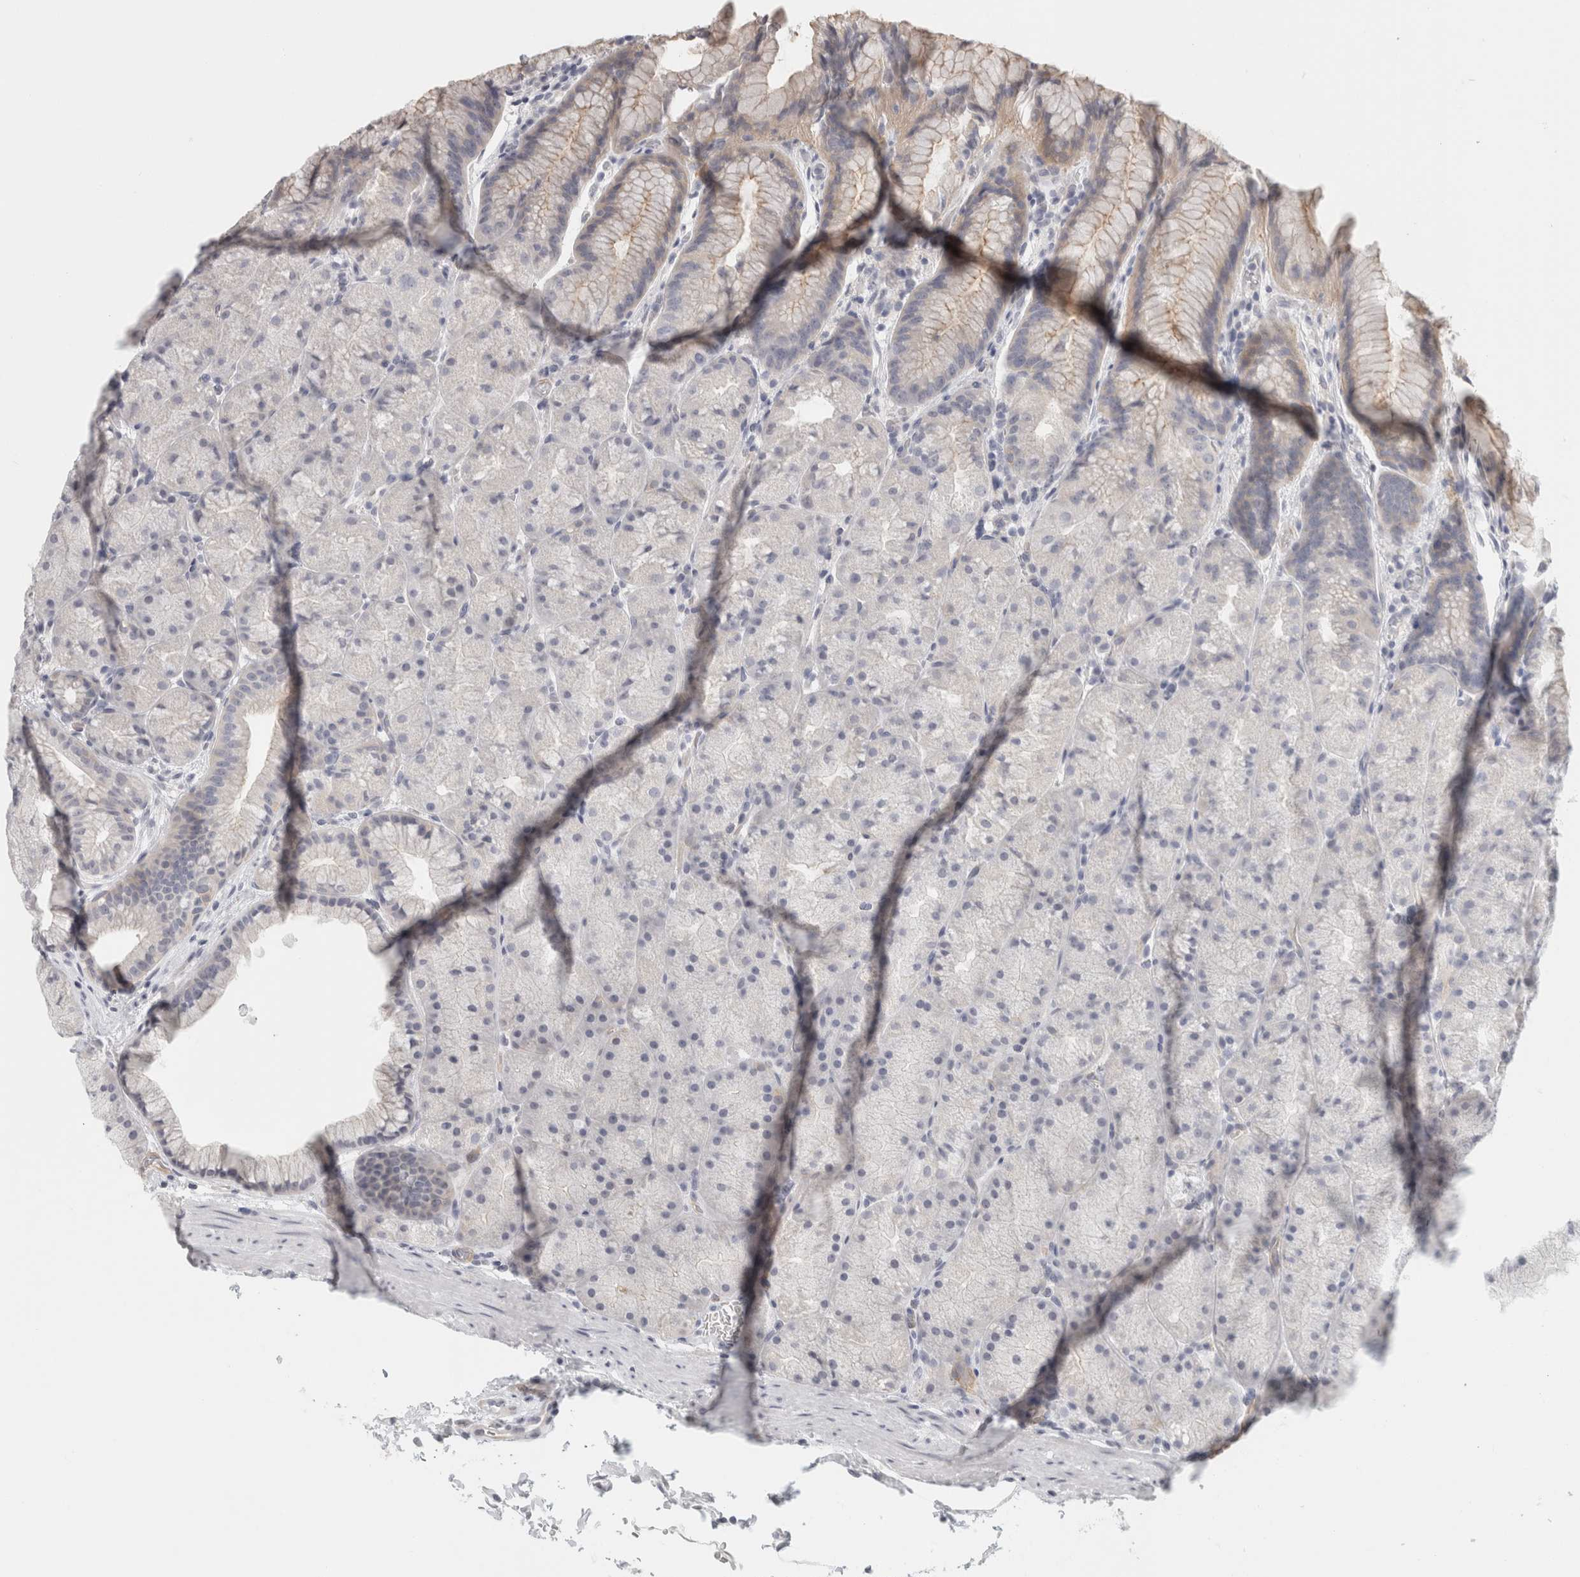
{"staining": {"intensity": "negative", "quantity": "none", "location": "none"}, "tissue": "stomach", "cell_type": "Glandular cells", "image_type": "normal", "snomed": [{"axis": "morphology", "description": "Normal tissue, NOS"}, {"axis": "topography", "description": "Stomach, upper"}, {"axis": "topography", "description": "Stomach"}], "caption": "This is an immunohistochemistry (IHC) histopathology image of benign stomach. There is no positivity in glandular cells.", "gene": "FBLIM1", "patient": {"sex": "male", "age": 48}}